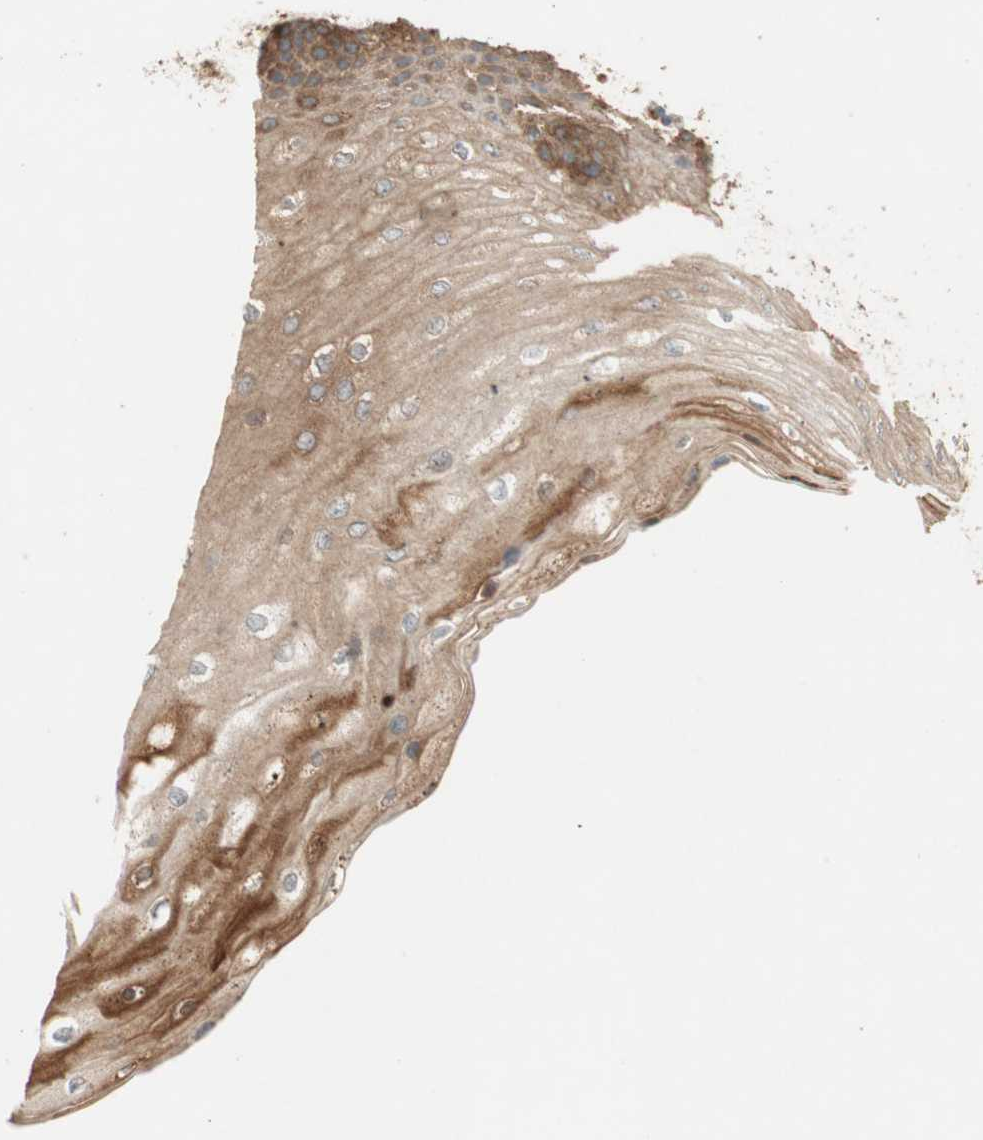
{"staining": {"intensity": "moderate", "quantity": ">75%", "location": "cytoplasmic/membranous"}, "tissue": "skin", "cell_type": "Epidermal cells", "image_type": "normal", "snomed": [{"axis": "morphology", "description": "Normal tissue, NOS"}, {"axis": "topography", "description": "Anal"}], "caption": "A histopathology image of skin stained for a protein demonstrates moderate cytoplasmic/membranous brown staining in epidermal cells.", "gene": "TCP11L1", "patient": {"sex": "female", "age": 46}}